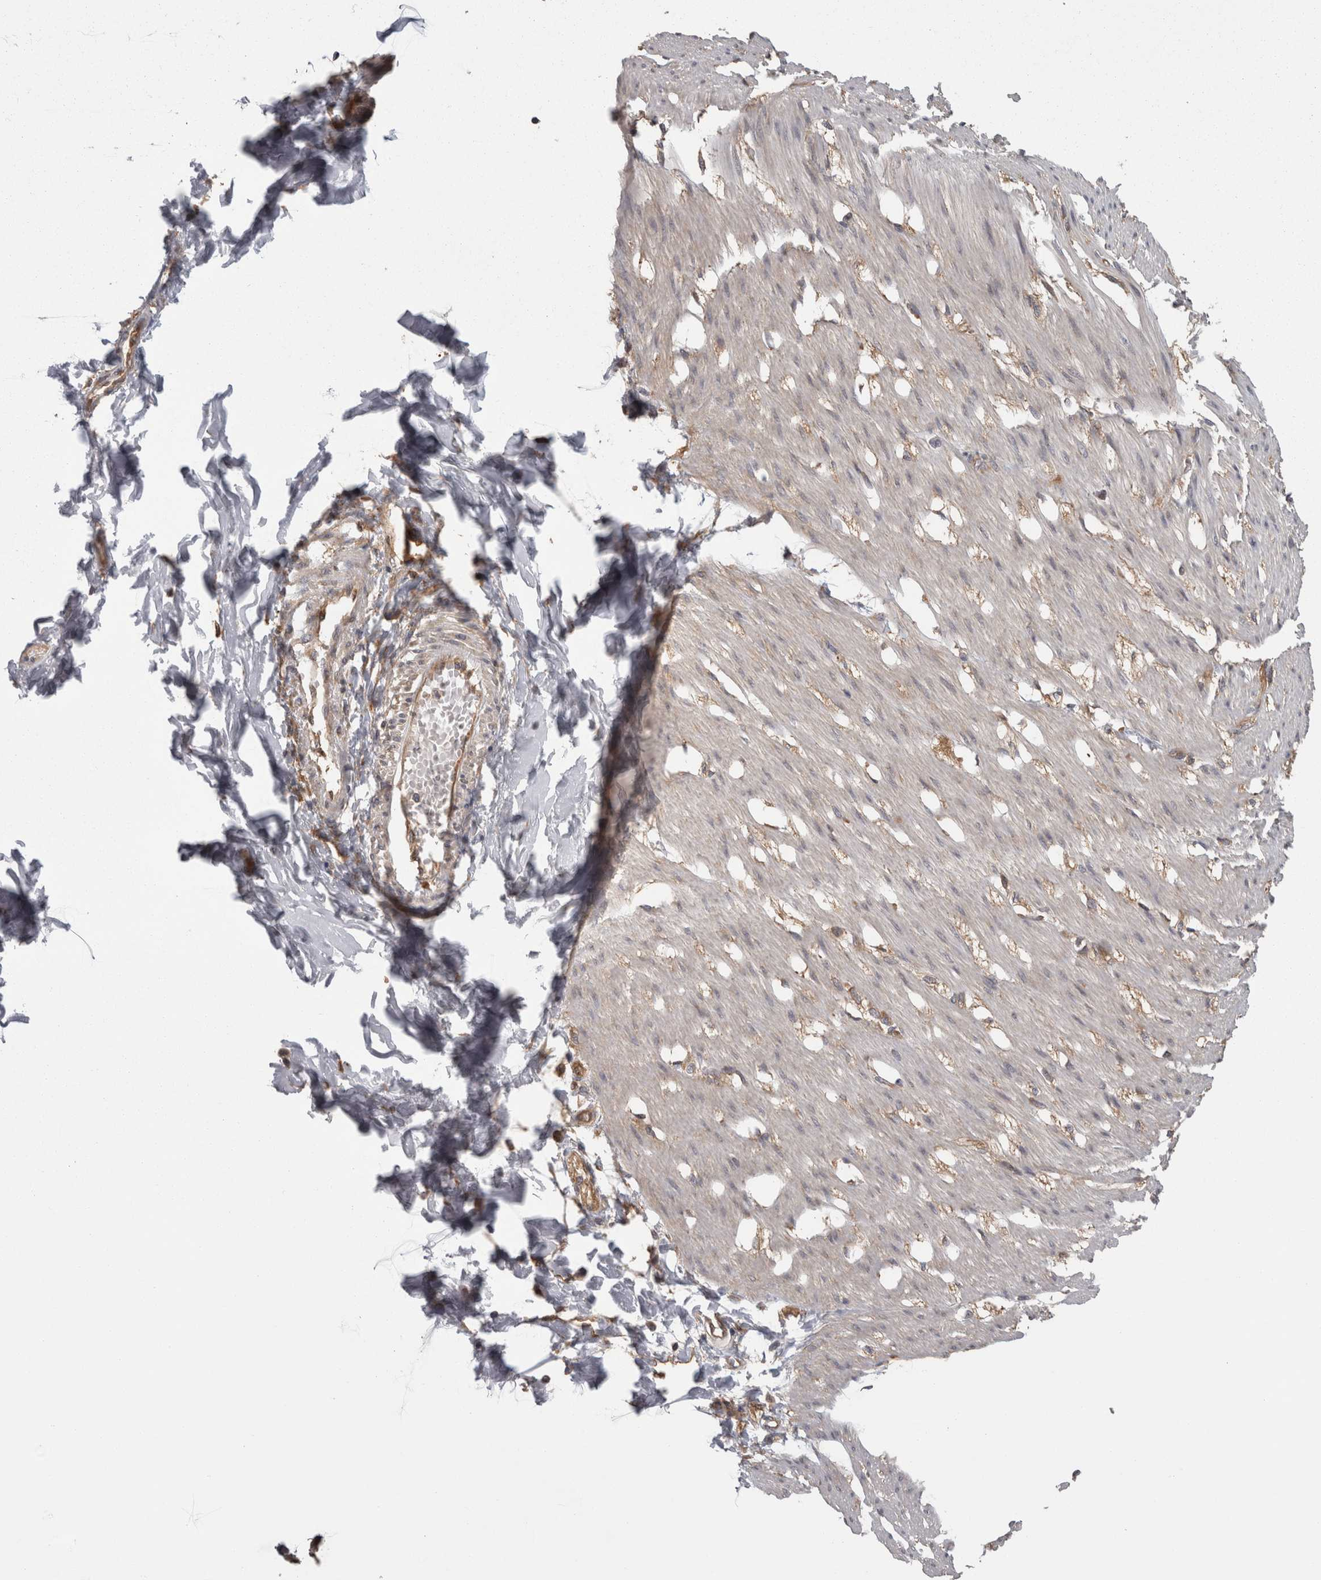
{"staining": {"intensity": "negative", "quantity": "none", "location": "none"}, "tissue": "smooth muscle", "cell_type": "Smooth muscle cells", "image_type": "normal", "snomed": [{"axis": "morphology", "description": "Normal tissue, NOS"}, {"axis": "morphology", "description": "Adenocarcinoma, NOS"}, {"axis": "topography", "description": "Smooth muscle"}, {"axis": "topography", "description": "Colon"}], "caption": "There is no significant positivity in smooth muscle cells of smooth muscle. (Brightfield microscopy of DAB immunohistochemistry at high magnification).", "gene": "SMCR8", "patient": {"sex": "male", "age": 14}}